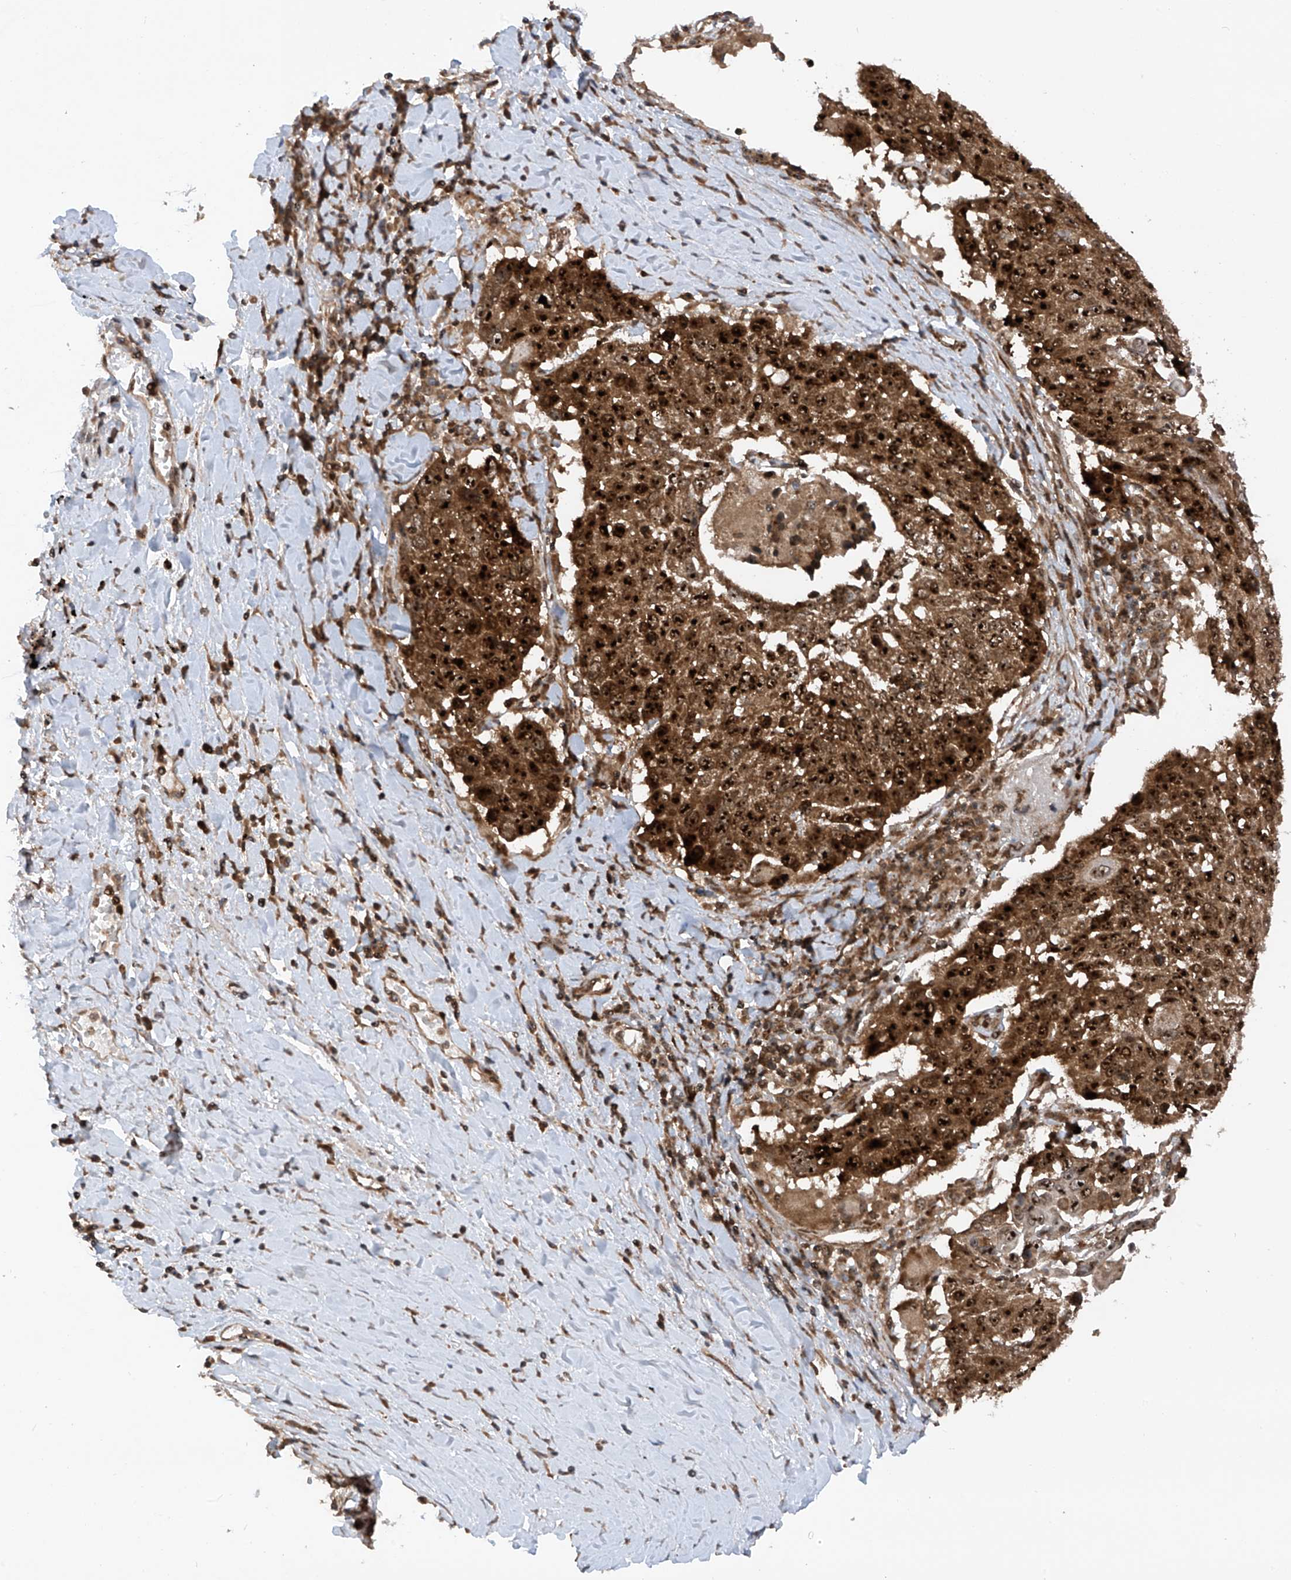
{"staining": {"intensity": "strong", "quantity": ">75%", "location": "cytoplasmic/membranous,nuclear"}, "tissue": "lung cancer", "cell_type": "Tumor cells", "image_type": "cancer", "snomed": [{"axis": "morphology", "description": "Squamous cell carcinoma, NOS"}, {"axis": "topography", "description": "Lung"}], "caption": "Immunohistochemistry of human squamous cell carcinoma (lung) shows high levels of strong cytoplasmic/membranous and nuclear expression in approximately >75% of tumor cells.", "gene": "C1orf131", "patient": {"sex": "male", "age": 66}}